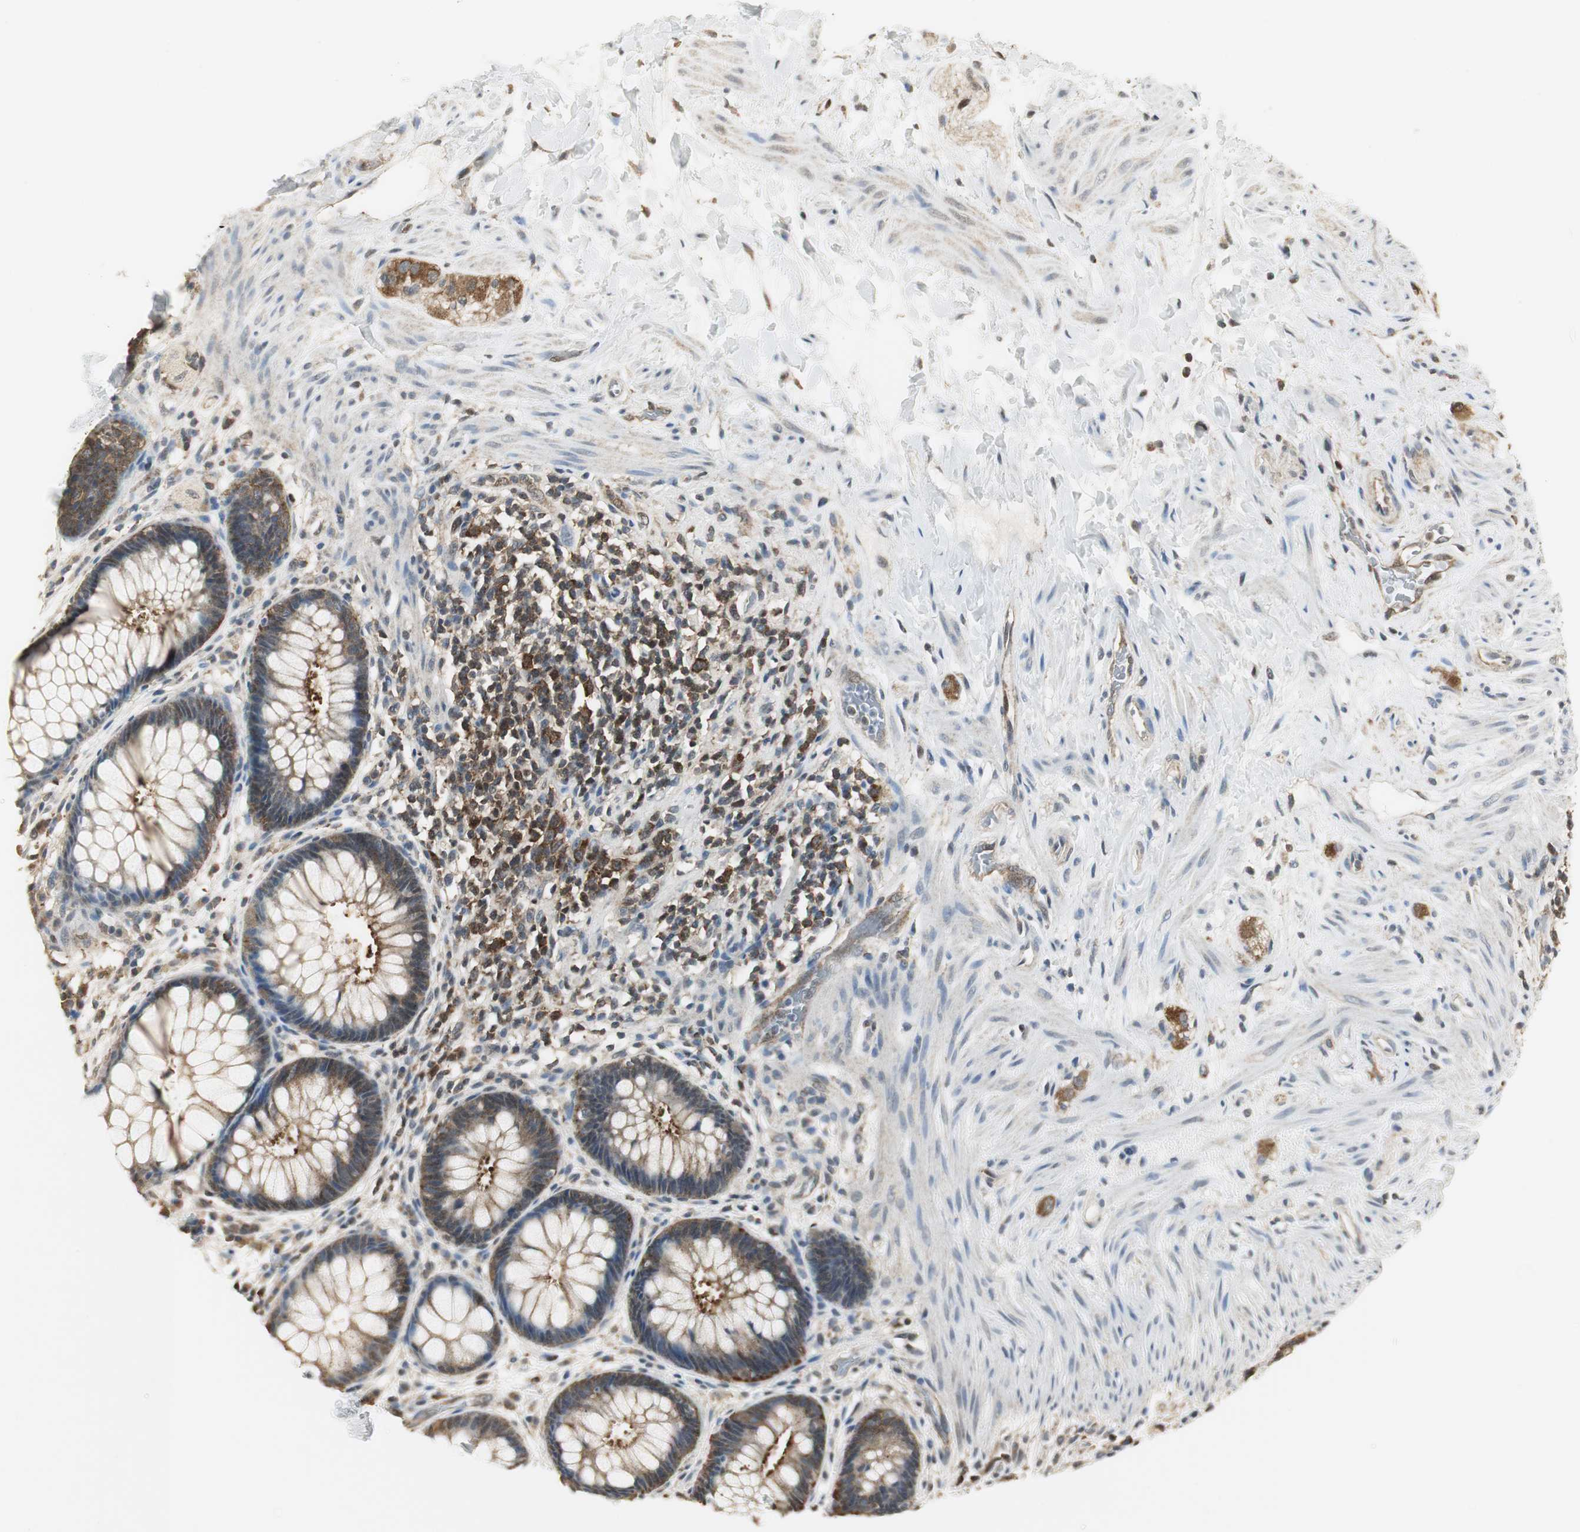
{"staining": {"intensity": "moderate", "quantity": ">75%", "location": "cytoplasmic/membranous"}, "tissue": "rectum", "cell_type": "Glandular cells", "image_type": "normal", "snomed": [{"axis": "morphology", "description": "Normal tissue, NOS"}, {"axis": "topography", "description": "Rectum"}], "caption": "Glandular cells exhibit moderate cytoplasmic/membranous positivity in about >75% of cells in normal rectum. The protein is stained brown, and the nuclei are stained in blue (DAB (3,3'-diaminobenzidine) IHC with brightfield microscopy, high magnification).", "gene": "CCT5", "patient": {"sex": "female", "age": 46}}